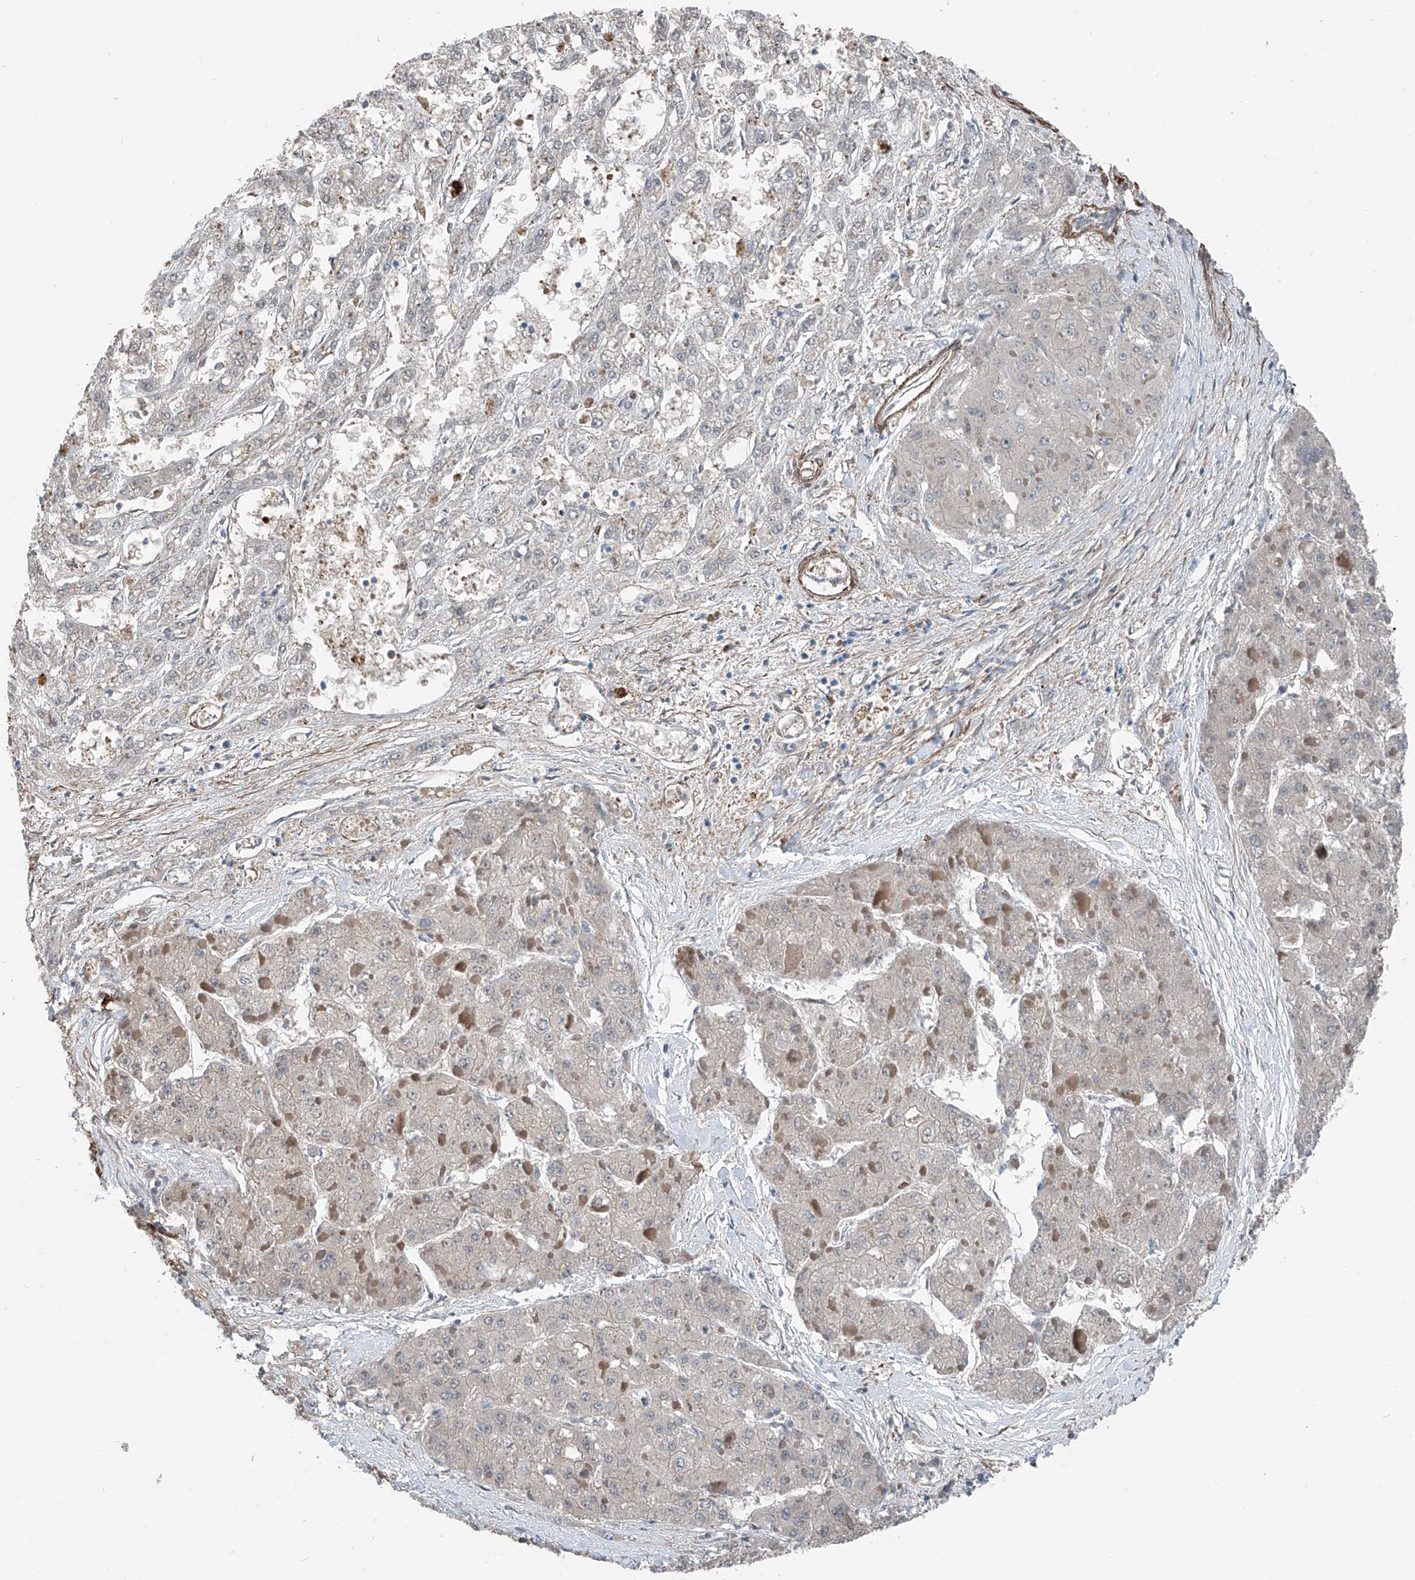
{"staining": {"intensity": "negative", "quantity": "none", "location": "none"}, "tissue": "liver cancer", "cell_type": "Tumor cells", "image_type": "cancer", "snomed": [{"axis": "morphology", "description": "Carcinoma, Hepatocellular, NOS"}, {"axis": "topography", "description": "Liver"}], "caption": "Protein analysis of liver cancer exhibits no significant positivity in tumor cells. (DAB immunohistochemistry (IHC), high magnification).", "gene": "HSPA6", "patient": {"sex": "female", "age": 73}}